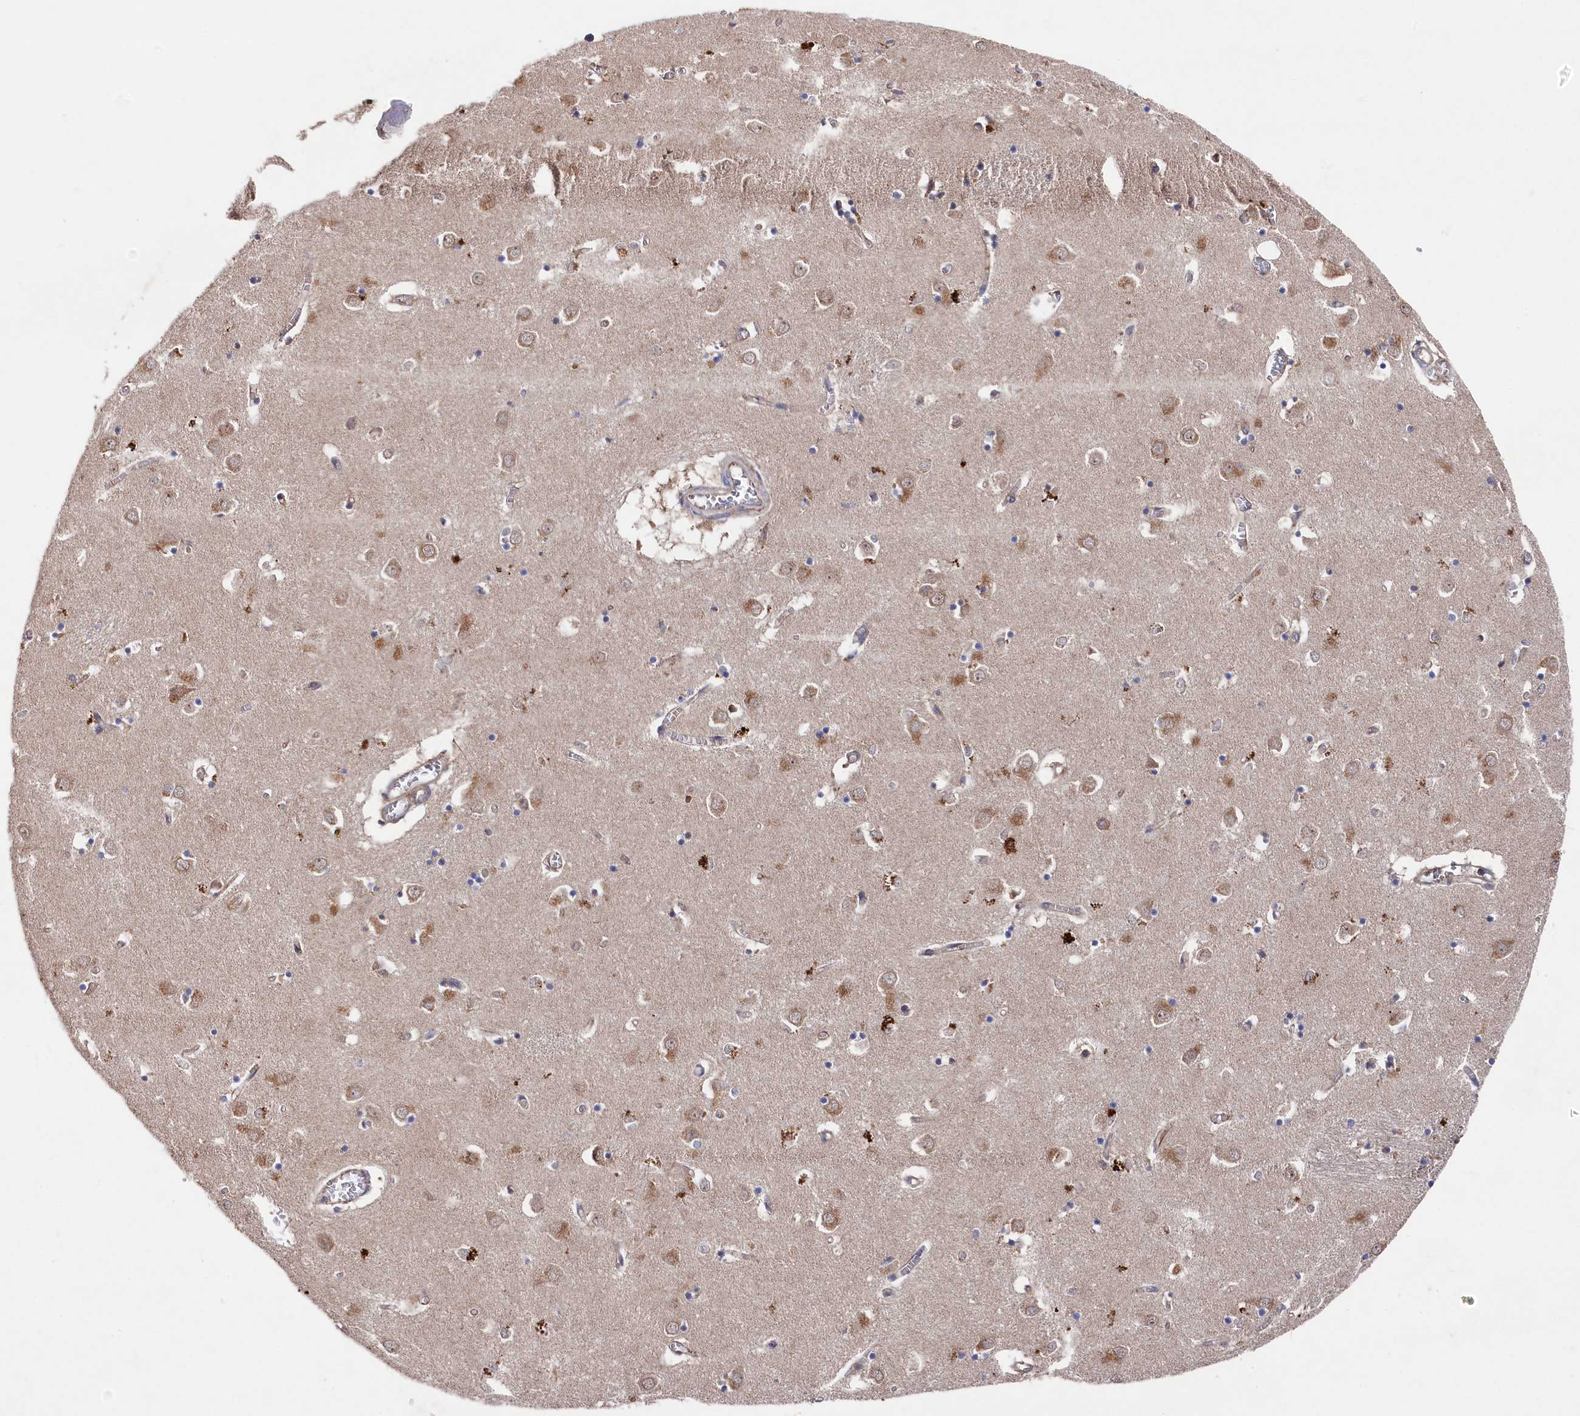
{"staining": {"intensity": "negative", "quantity": "none", "location": "none"}, "tissue": "caudate", "cell_type": "Glial cells", "image_type": "normal", "snomed": [{"axis": "morphology", "description": "Normal tissue, NOS"}, {"axis": "topography", "description": "Lateral ventricle wall"}], "caption": "High magnification brightfield microscopy of benign caudate stained with DAB (brown) and counterstained with hematoxylin (blue): glial cells show no significant expression.", "gene": "SUPV3L1", "patient": {"sex": "male", "age": 70}}